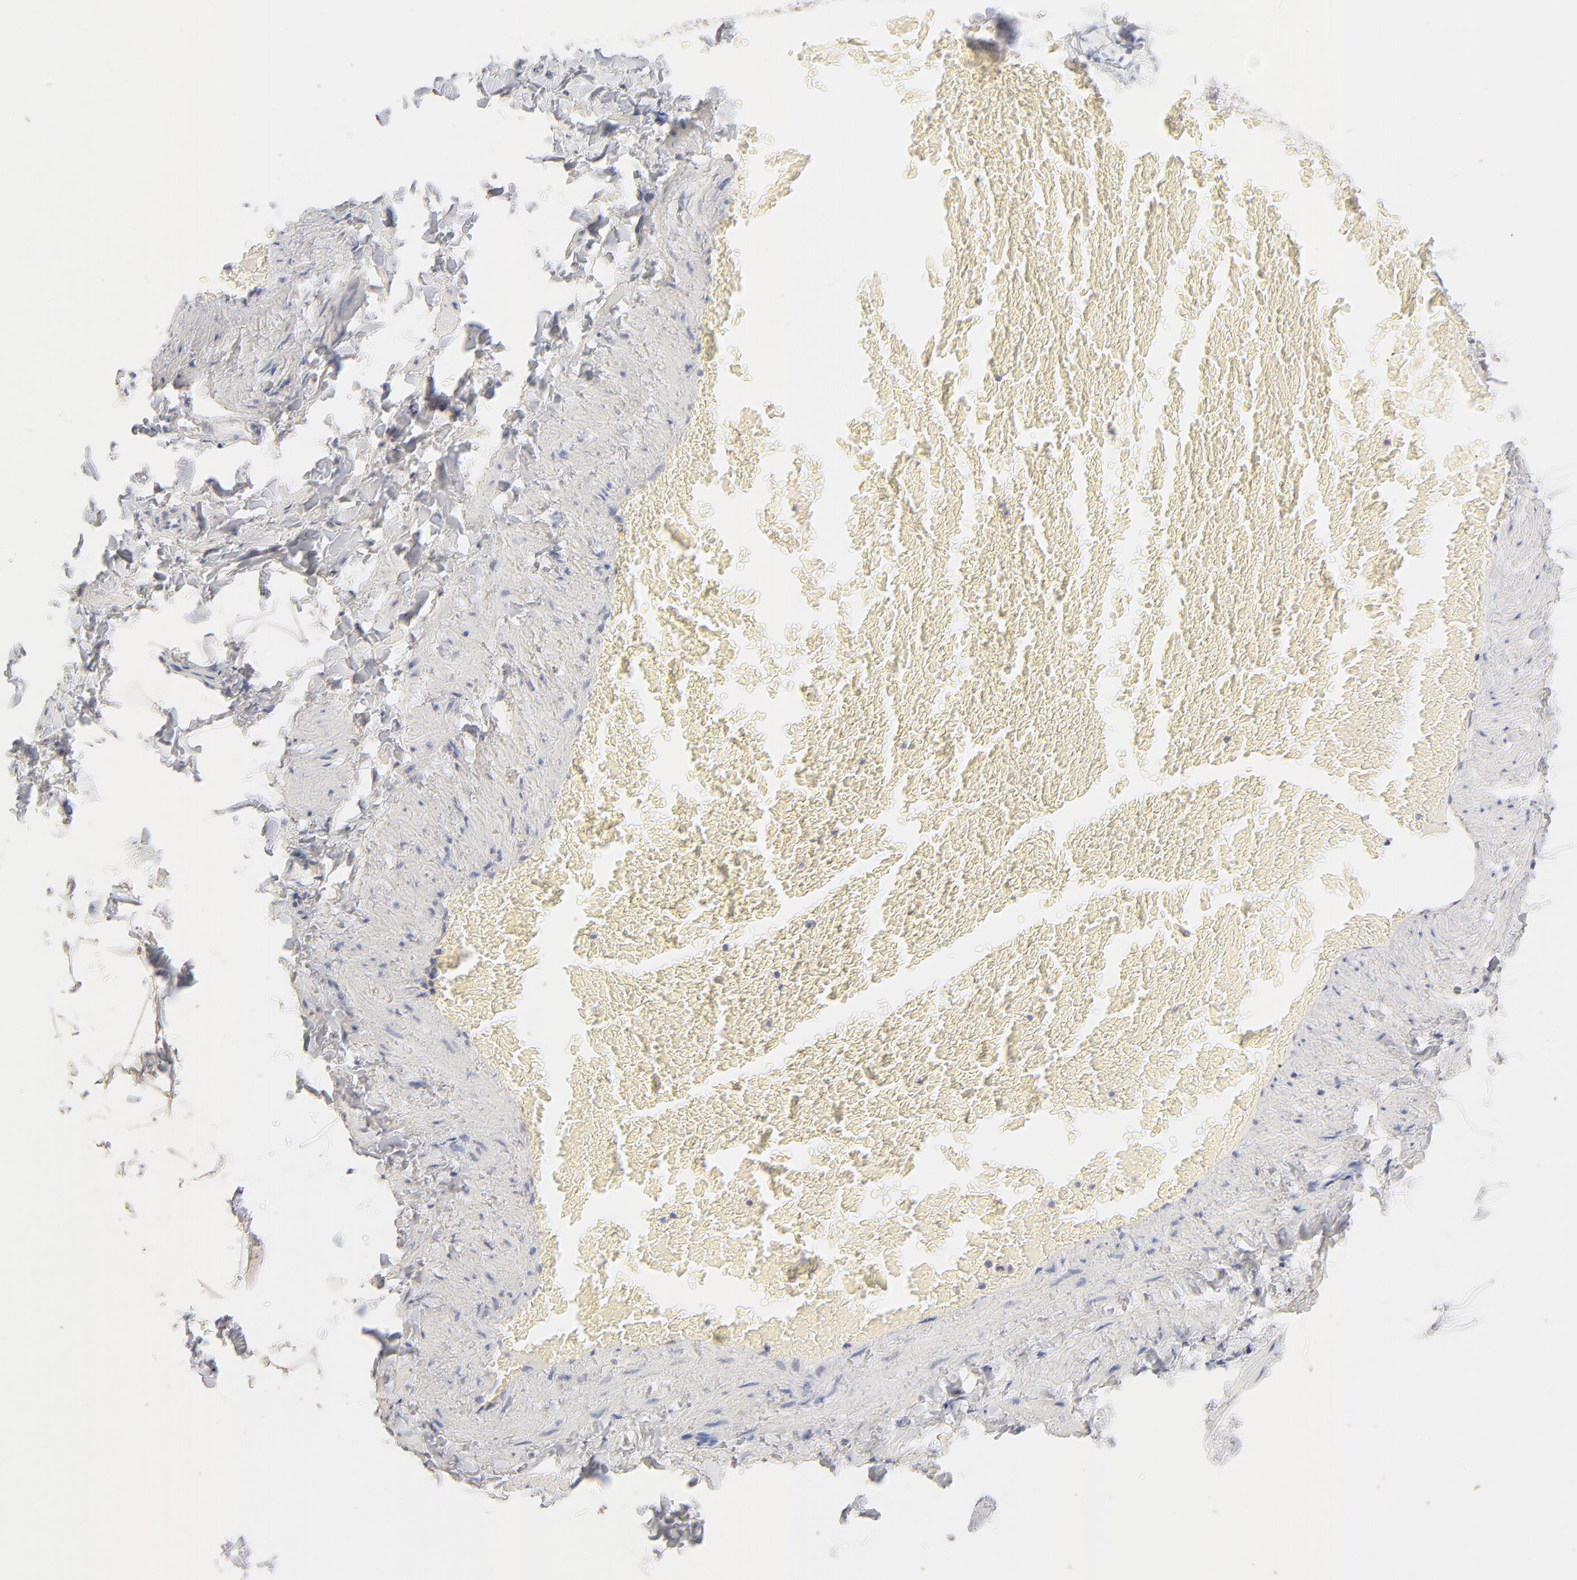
{"staining": {"intensity": "negative", "quantity": "none", "location": "none"}, "tissue": "adipose tissue", "cell_type": "Adipocytes", "image_type": "normal", "snomed": [{"axis": "morphology", "description": "Normal tissue, NOS"}, {"axis": "topography", "description": "Vascular tissue"}], "caption": "This is a image of immunohistochemistry (IHC) staining of unremarkable adipose tissue, which shows no positivity in adipocytes.", "gene": "ONECUT1", "patient": {"sex": "male", "age": 41}}